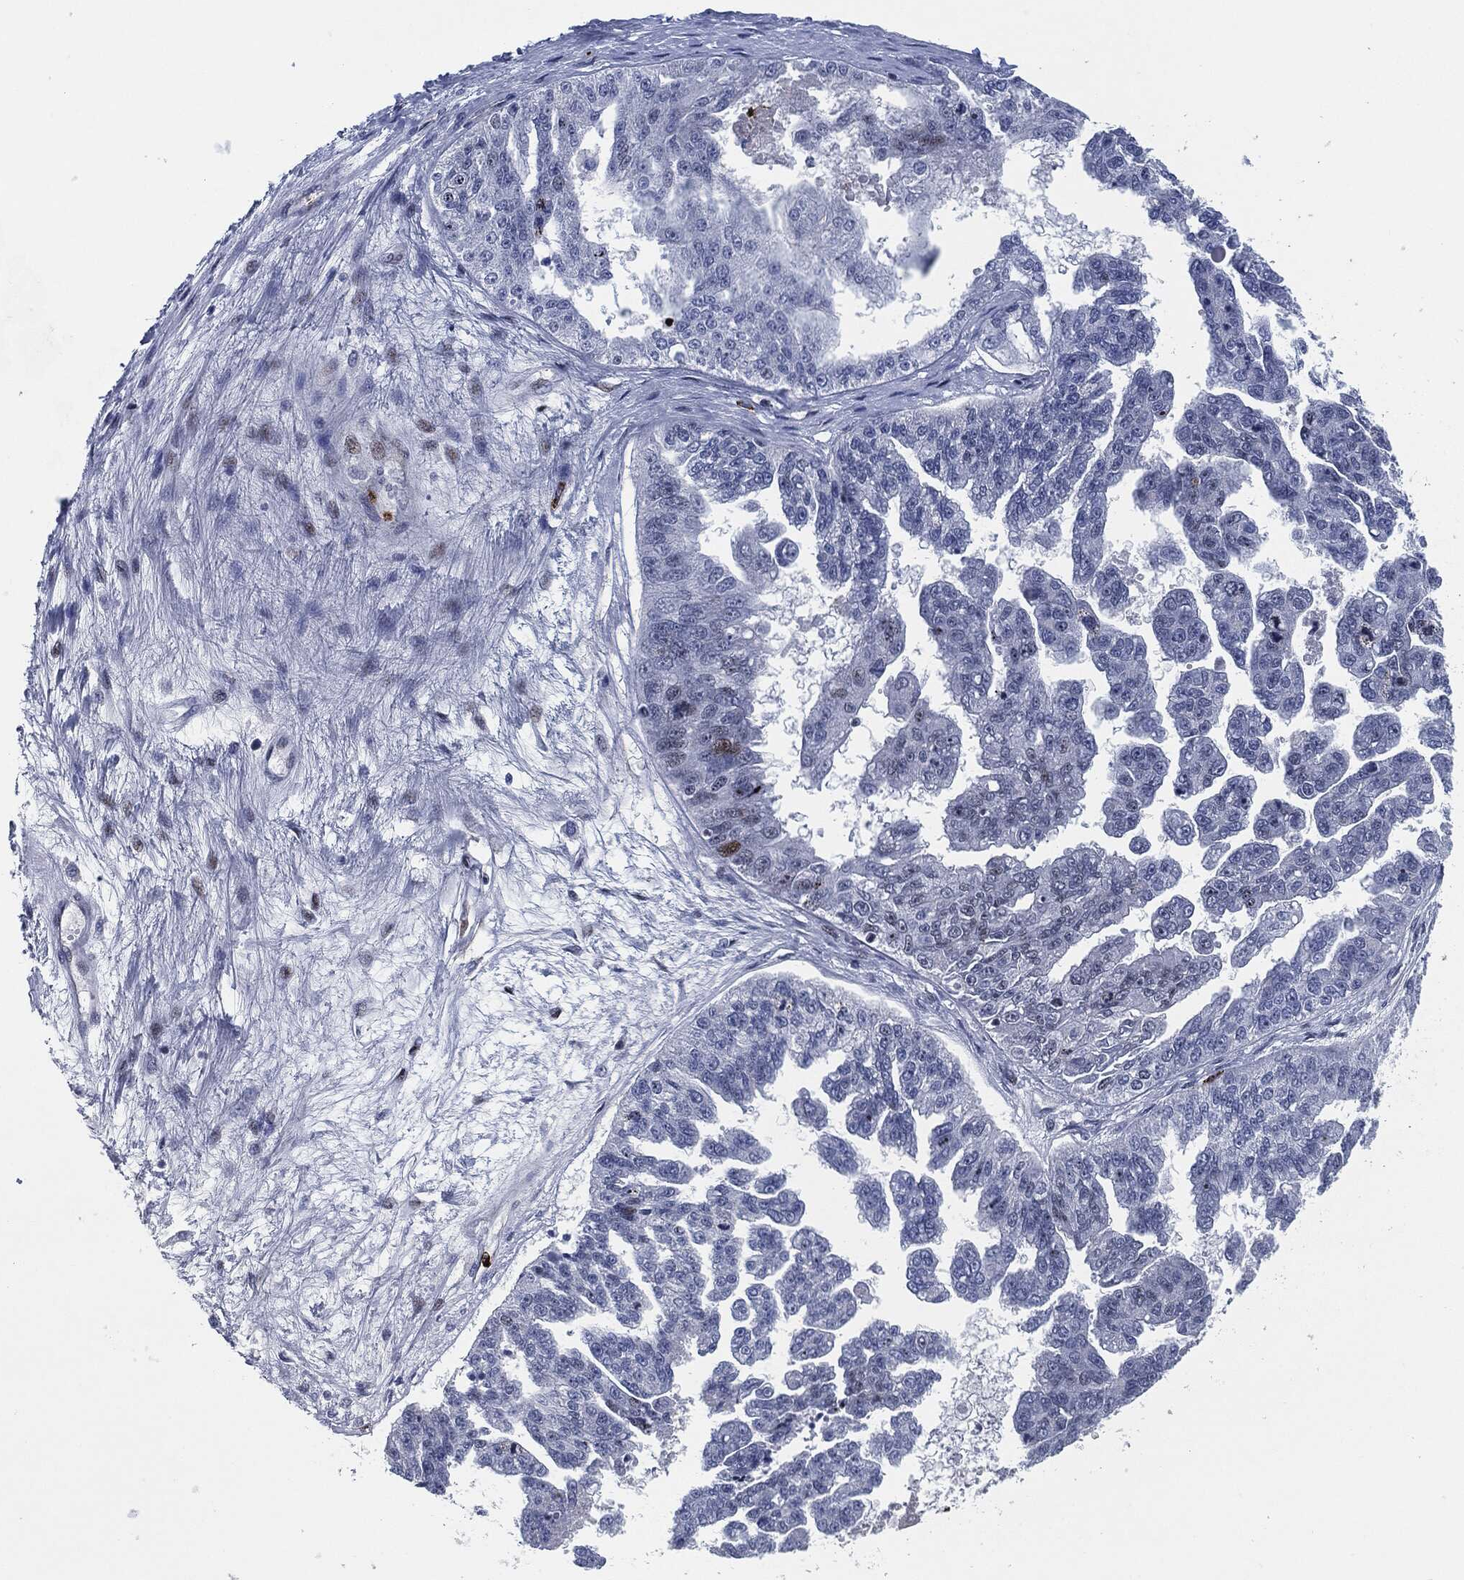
{"staining": {"intensity": "weak", "quantity": "25%-75%", "location": "nuclear"}, "tissue": "ovarian cancer", "cell_type": "Tumor cells", "image_type": "cancer", "snomed": [{"axis": "morphology", "description": "Cystadenocarcinoma, serous, NOS"}, {"axis": "topography", "description": "Ovary"}], "caption": "Immunohistochemistry of ovarian cancer exhibits low levels of weak nuclear positivity in about 25%-75% of tumor cells.", "gene": "MPO", "patient": {"sex": "female", "age": 58}}